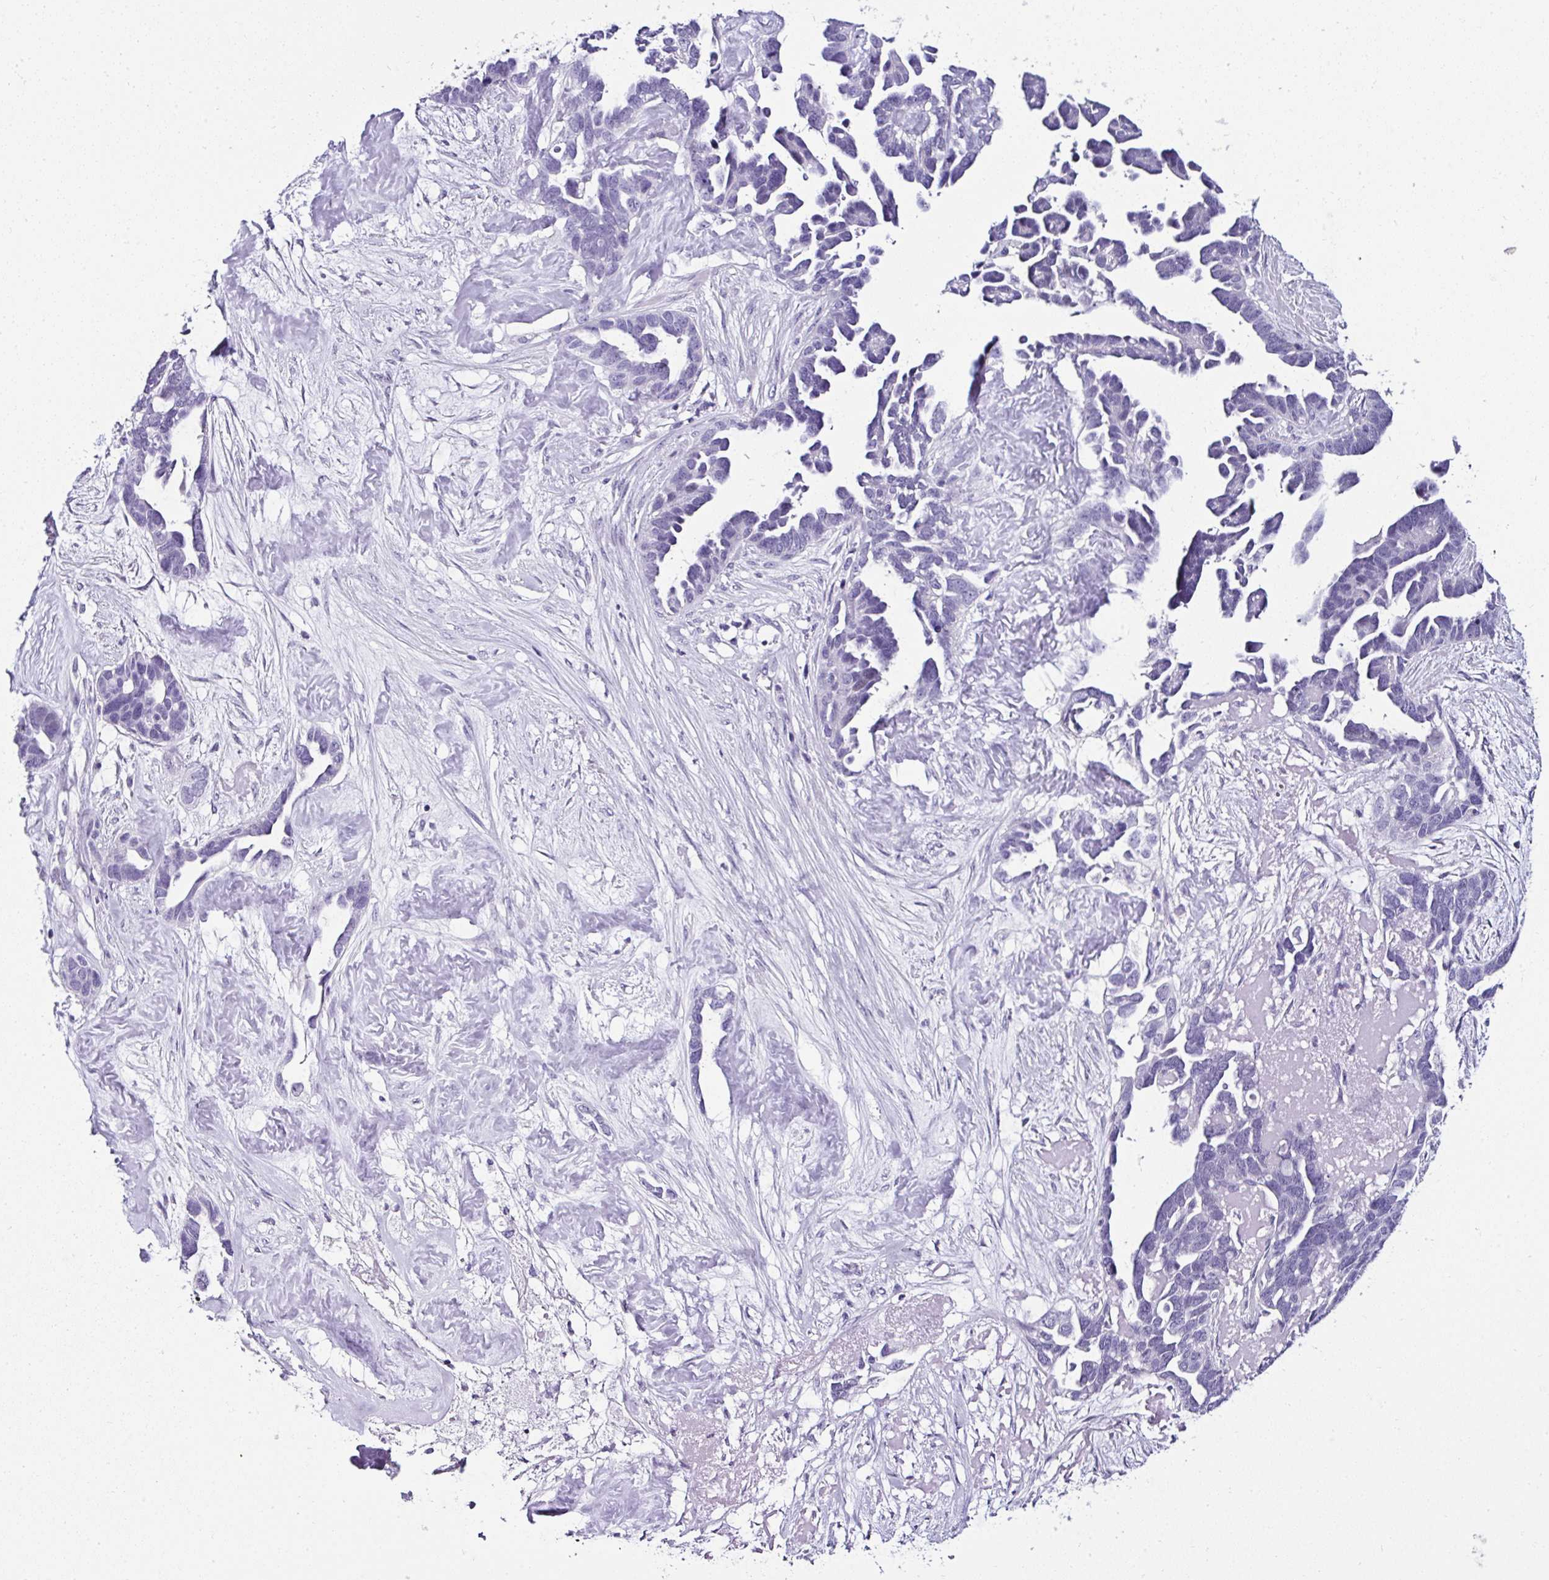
{"staining": {"intensity": "negative", "quantity": "none", "location": "none"}, "tissue": "ovarian cancer", "cell_type": "Tumor cells", "image_type": "cancer", "snomed": [{"axis": "morphology", "description": "Cystadenocarcinoma, serous, NOS"}, {"axis": "topography", "description": "Ovary"}], "caption": "Human ovarian cancer stained for a protein using immunohistochemistry (IHC) demonstrates no staining in tumor cells.", "gene": "RNF183", "patient": {"sex": "female", "age": 54}}